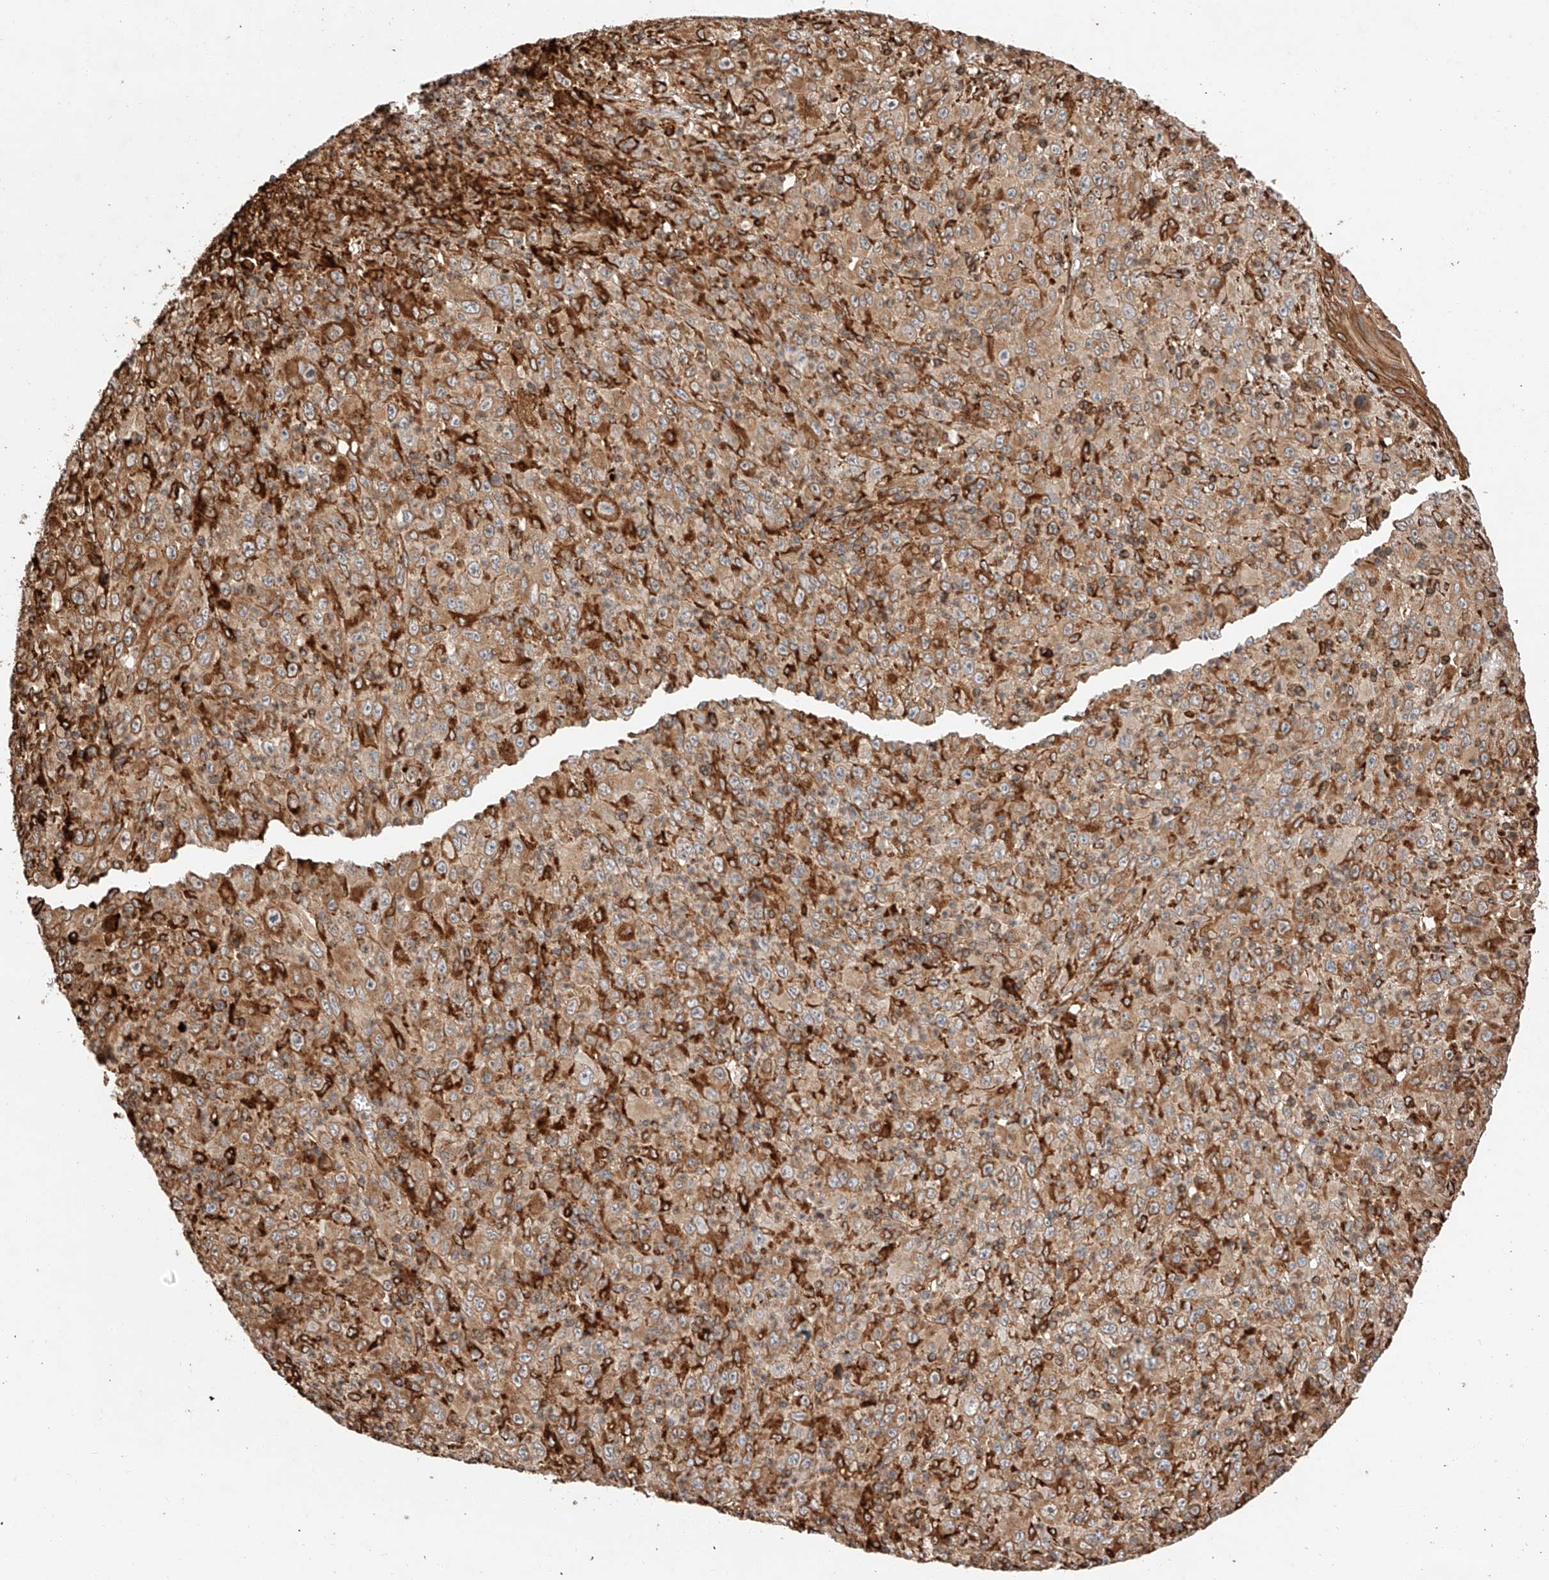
{"staining": {"intensity": "moderate", "quantity": ">75%", "location": "cytoplasmic/membranous"}, "tissue": "melanoma", "cell_type": "Tumor cells", "image_type": "cancer", "snomed": [{"axis": "morphology", "description": "Malignant melanoma, Metastatic site"}, {"axis": "topography", "description": "Skin"}], "caption": "Tumor cells demonstrate medium levels of moderate cytoplasmic/membranous staining in approximately >75% of cells in malignant melanoma (metastatic site).", "gene": "ZNF84", "patient": {"sex": "female", "age": 56}}